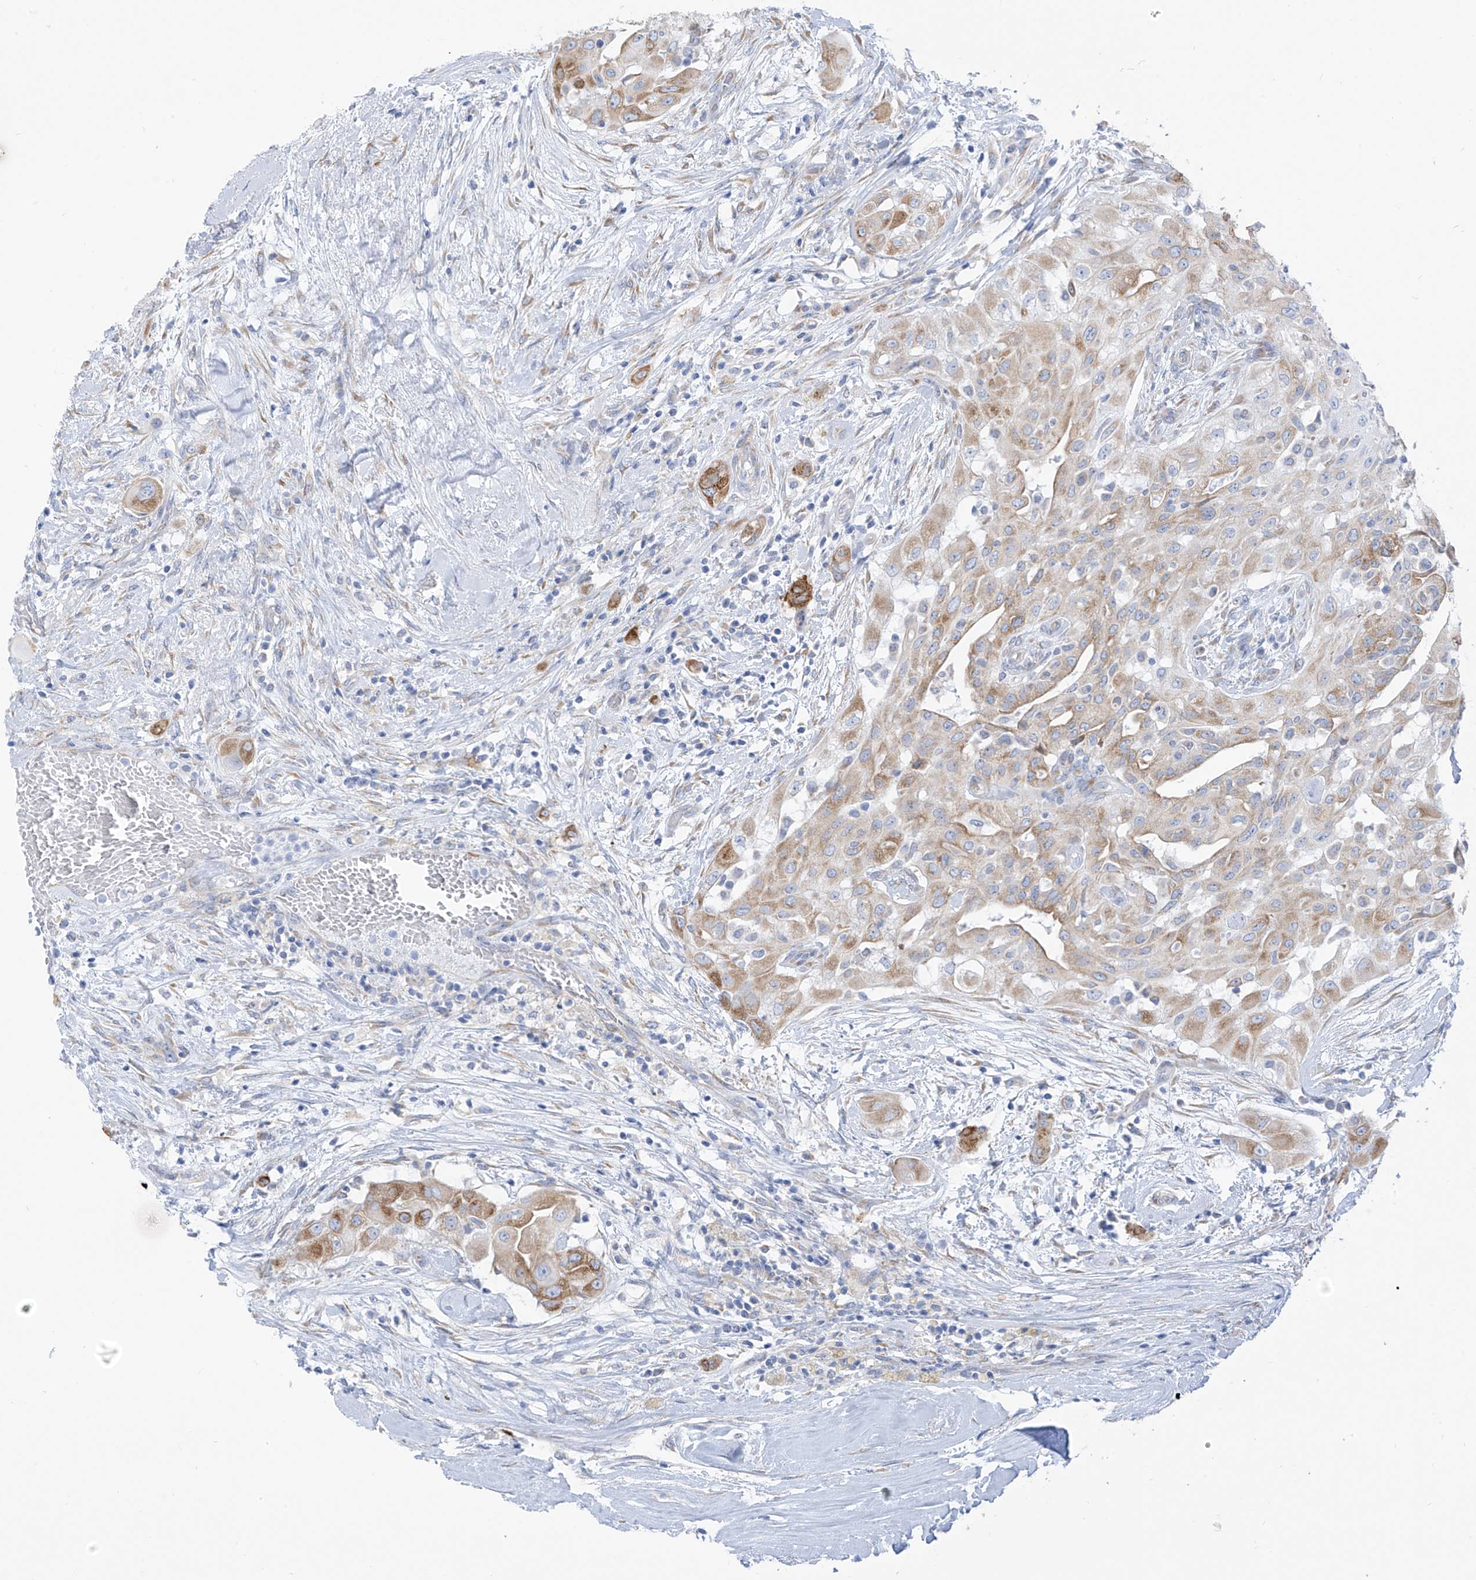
{"staining": {"intensity": "moderate", "quantity": "25%-75%", "location": "cytoplasmic/membranous"}, "tissue": "thyroid cancer", "cell_type": "Tumor cells", "image_type": "cancer", "snomed": [{"axis": "morphology", "description": "Papillary adenocarcinoma, NOS"}, {"axis": "topography", "description": "Thyroid gland"}], "caption": "Approximately 25%-75% of tumor cells in human thyroid cancer (papillary adenocarcinoma) exhibit moderate cytoplasmic/membranous protein expression as visualized by brown immunohistochemical staining.", "gene": "RCN2", "patient": {"sex": "female", "age": 59}}